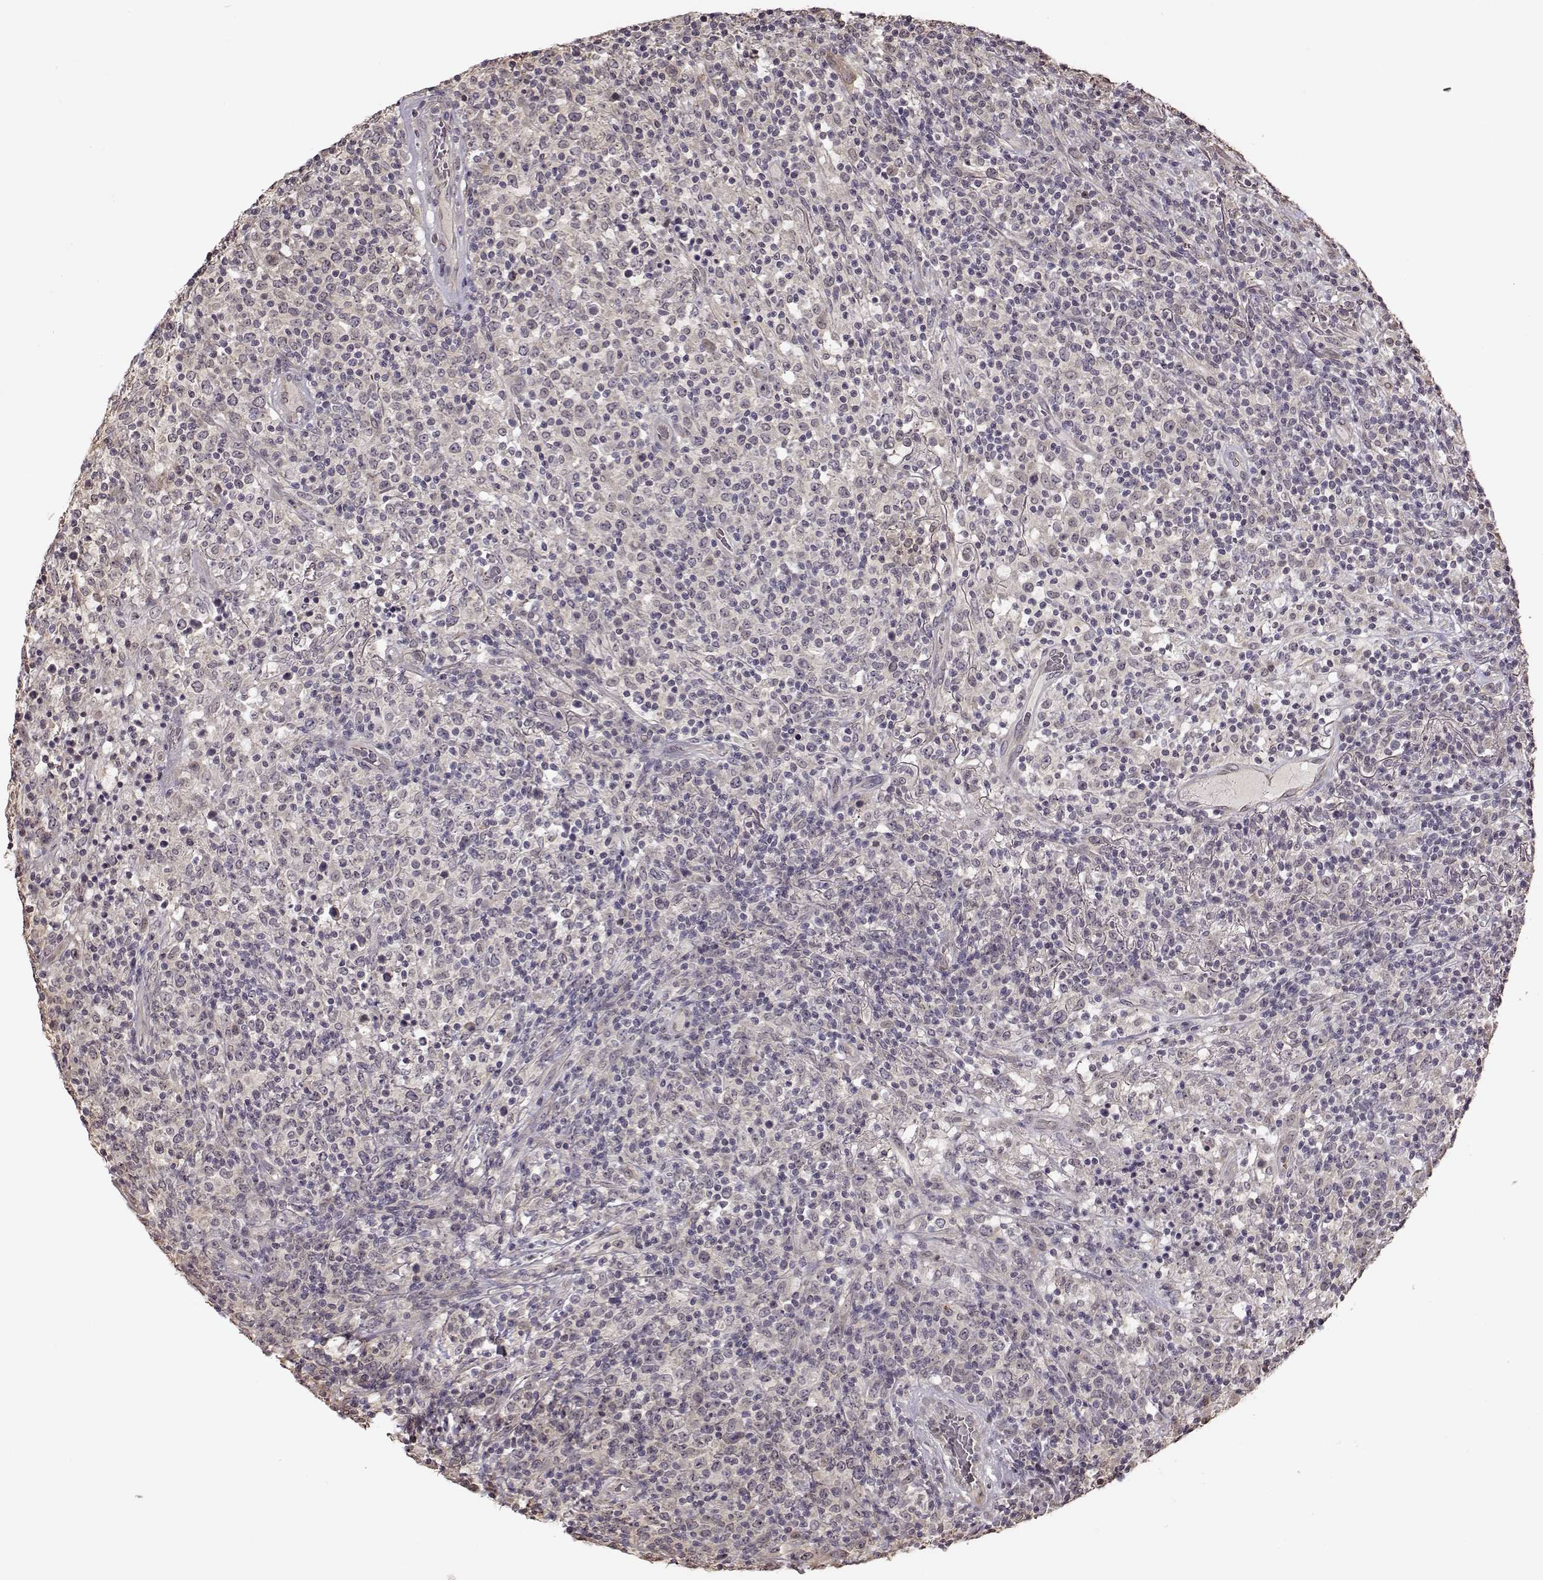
{"staining": {"intensity": "negative", "quantity": "none", "location": "none"}, "tissue": "lymphoma", "cell_type": "Tumor cells", "image_type": "cancer", "snomed": [{"axis": "morphology", "description": "Malignant lymphoma, non-Hodgkin's type, High grade"}, {"axis": "topography", "description": "Lung"}], "caption": "Lymphoma was stained to show a protein in brown. There is no significant expression in tumor cells.", "gene": "CRB1", "patient": {"sex": "male", "age": 79}}